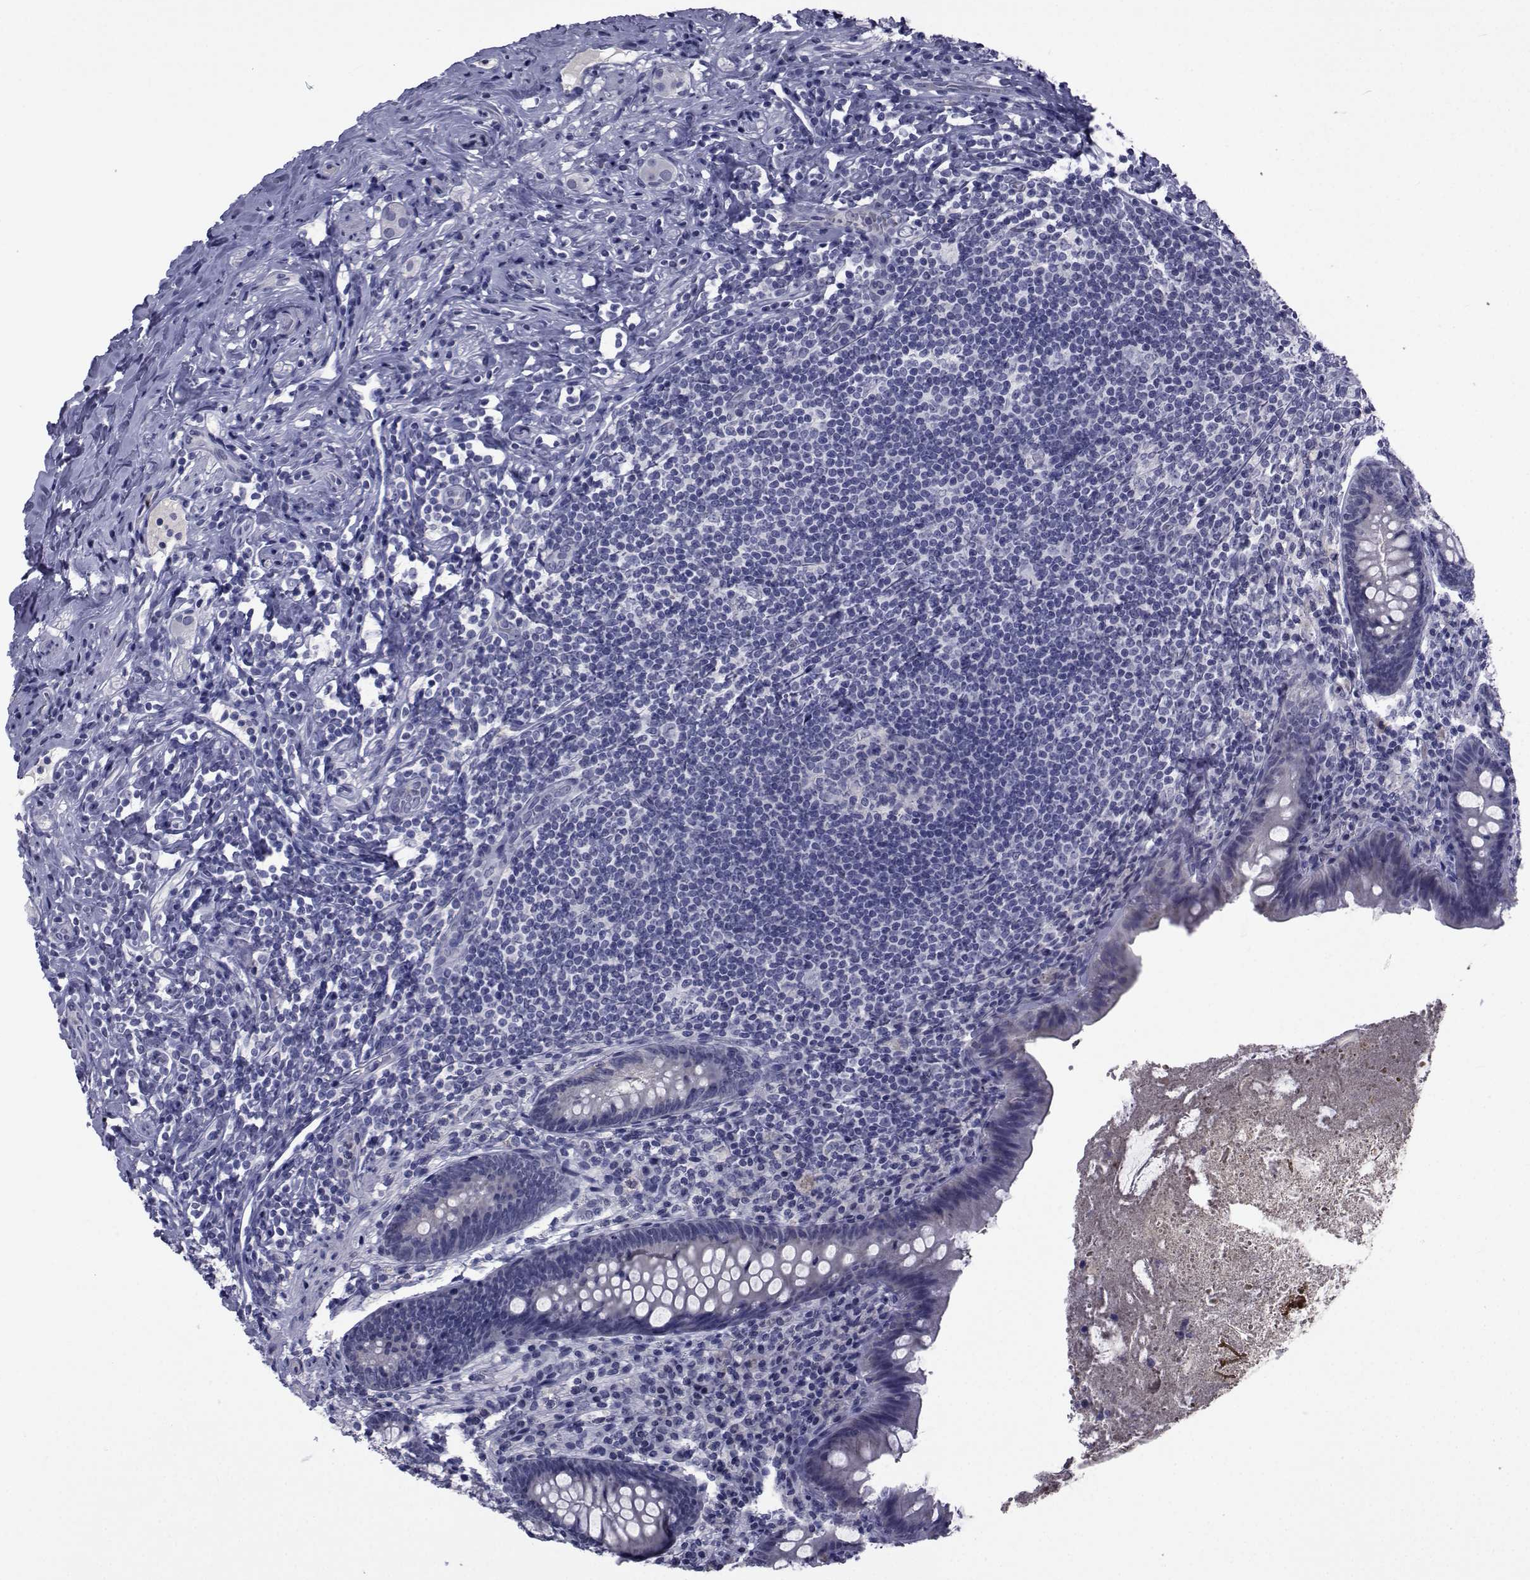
{"staining": {"intensity": "negative", "quantity": "none", "location": "none"}, "tissue": "appendix", "cell_type": "Glandular cells", "image_type": "normal", "snomed": [{"axis": "morphology", "description": "Normal tissue, NOS"}, {"axis": "topography", "description": "Appendix"}], "caption": "Photomicrograph shows no significant protein staining in glandular cells of unremarkable appendix. (DAB IHC, high magnification).", "gene": "SEMA5B", "patient": {"sex": "male", "age": 47}}